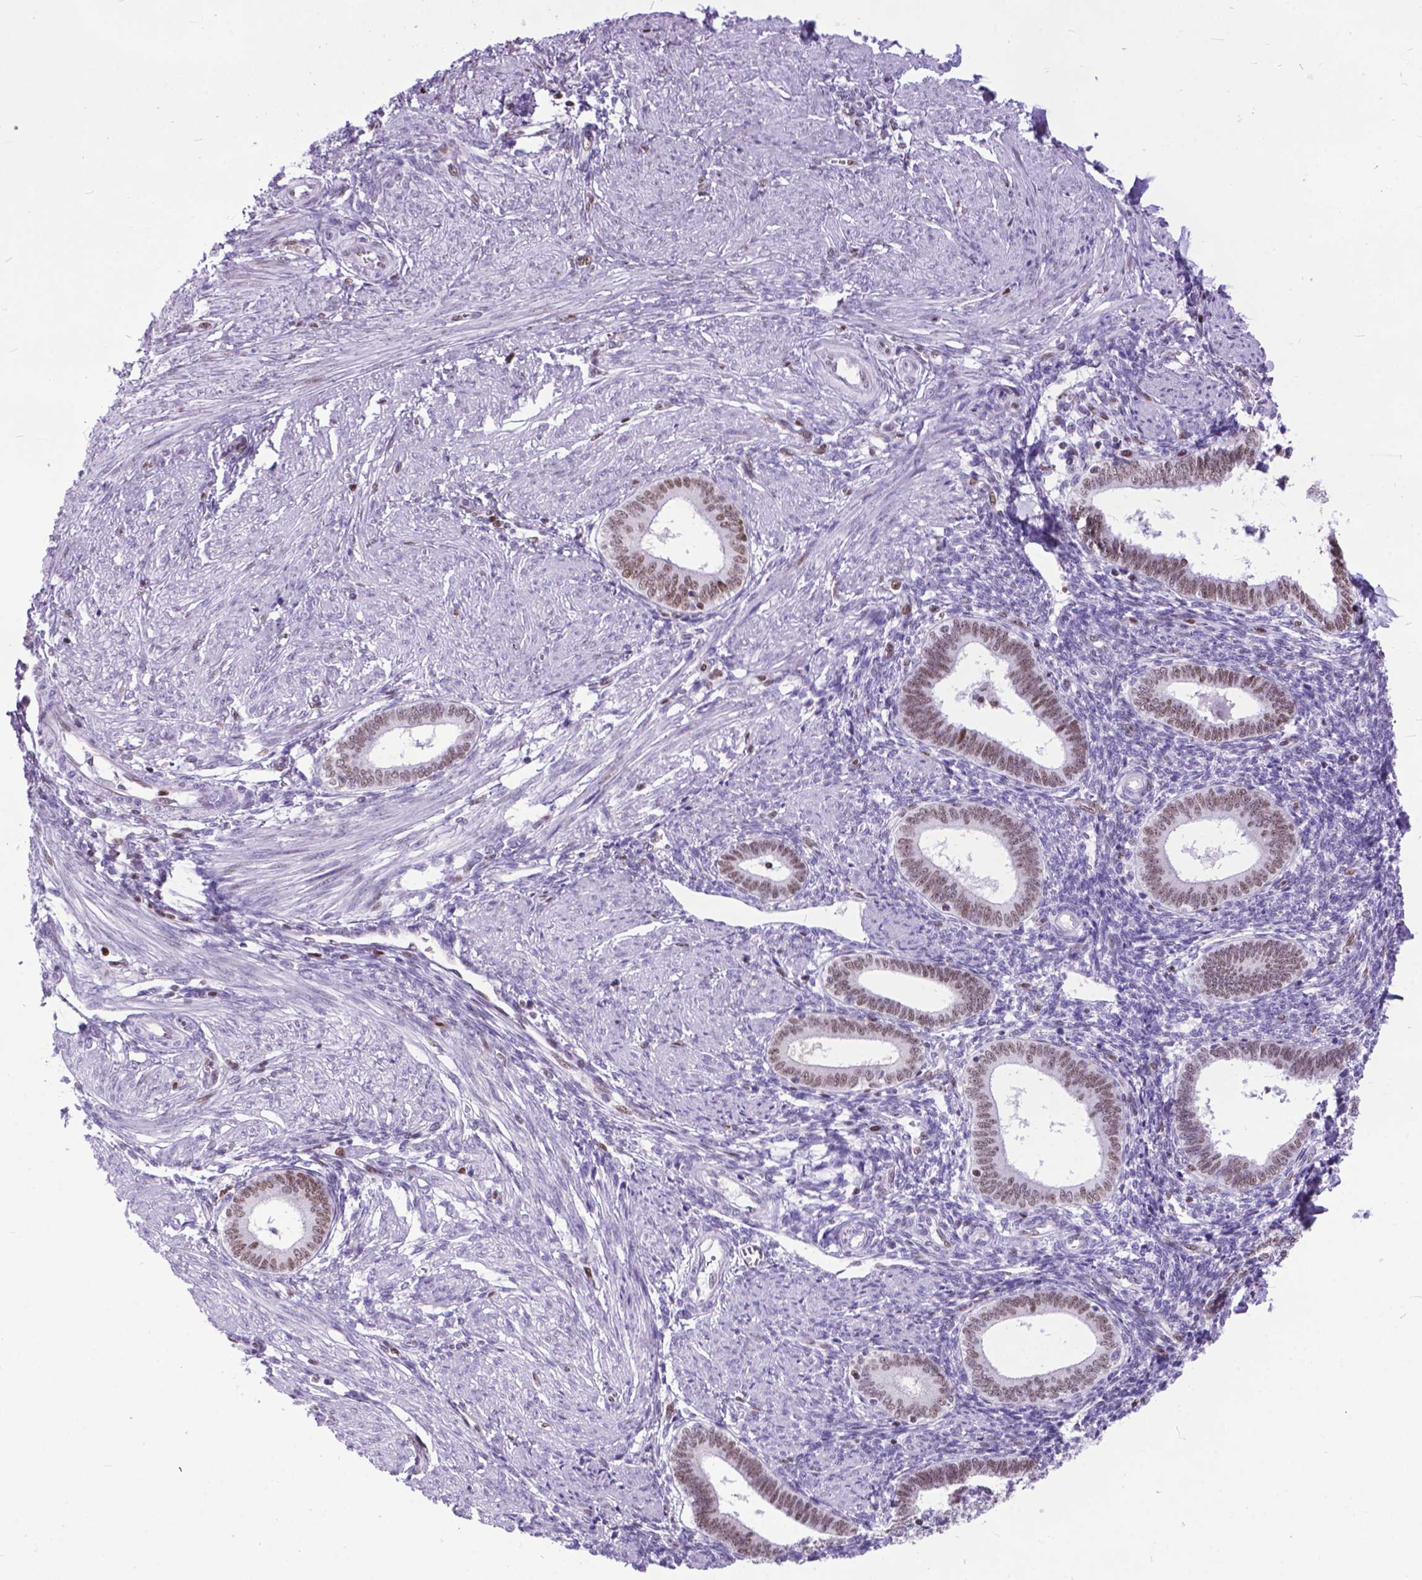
{"staining": {"intensity": "negative", "quantity": "none", "location": "none"}, "tissue": "endometrium", "cell_type": "Cells in endometrial stroma", "image_type": "normal", "snomed": [{"axis": "morphology", "description": "Normal tissue, NOS"}, {"axis": "topography", "description": "Endometrium"}], "caption": "Endometrium stained for a protein using IHC reveals no staining cells in endometrial stroma.", "gene": "POLE4", "patient": {"sex": "female", "age": 42}}